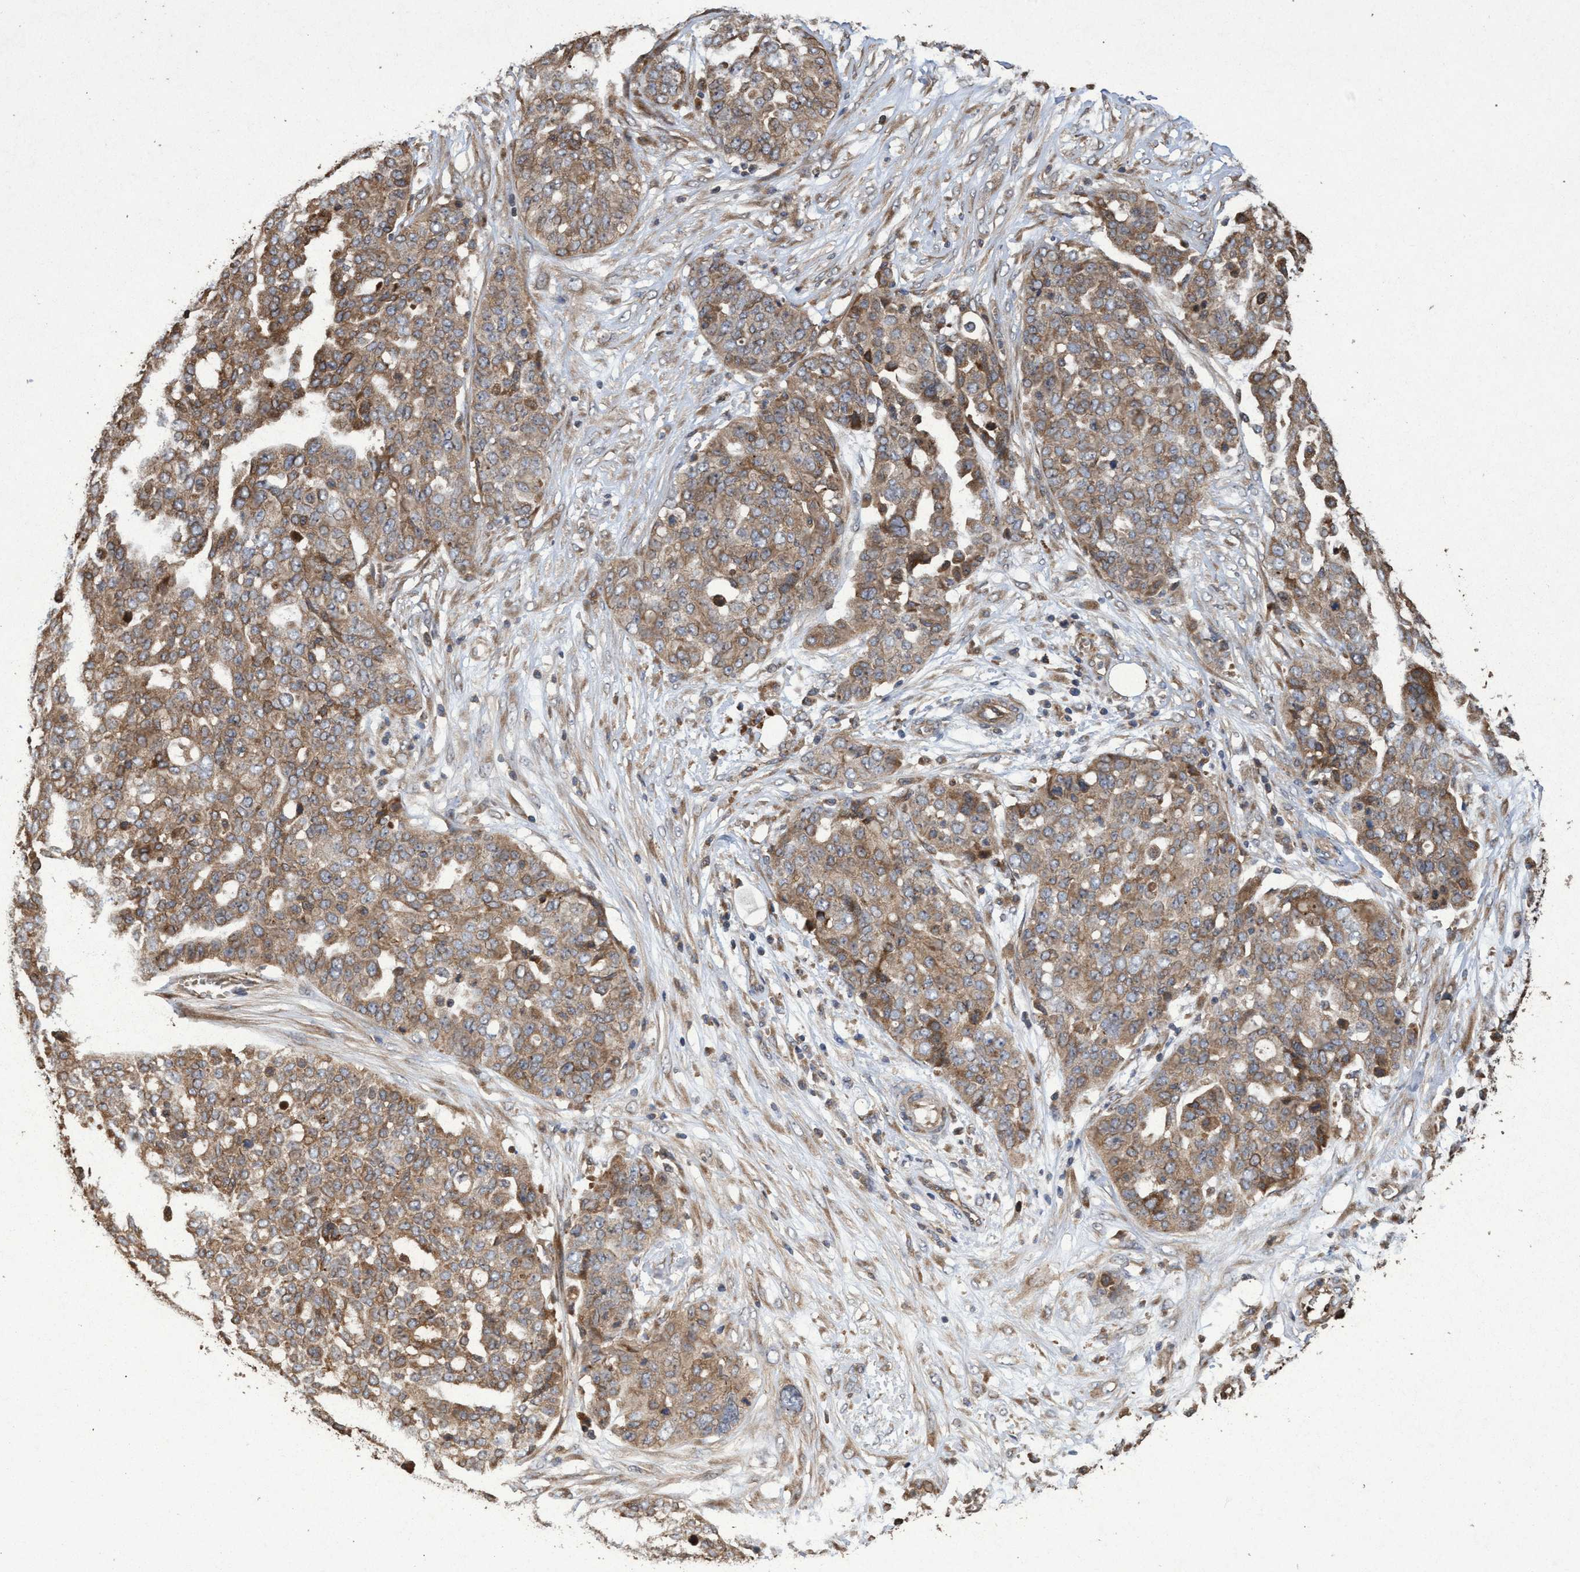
{"staining": {"intensity": "moderate", "quantity": ">75%", "location": "cytoplasmic/membranous"}, "tissue": "ovarian cancer", "cell_type": "Tumor cells", "image_type": "cancer", "snomed": [{"axis": "morphology", "description": "Cystadenocarcinoma, serous, NOS"}, {"axis": "topography", "description": "Soft tissue"}, {"axis": "topography", "description": "Ovary"}], "caption": "This histopathology image exhibits ovarian serous cystadenocarcinoma stained with immunohistochemistry to label a protein in brown. The cytoplasmic/membranous of tumor cells show moderate positivity for the protein. Nuclei are counter-stained blue.", "gene": "CHMP6", "patient": {"sex": "female", "age": 57}}